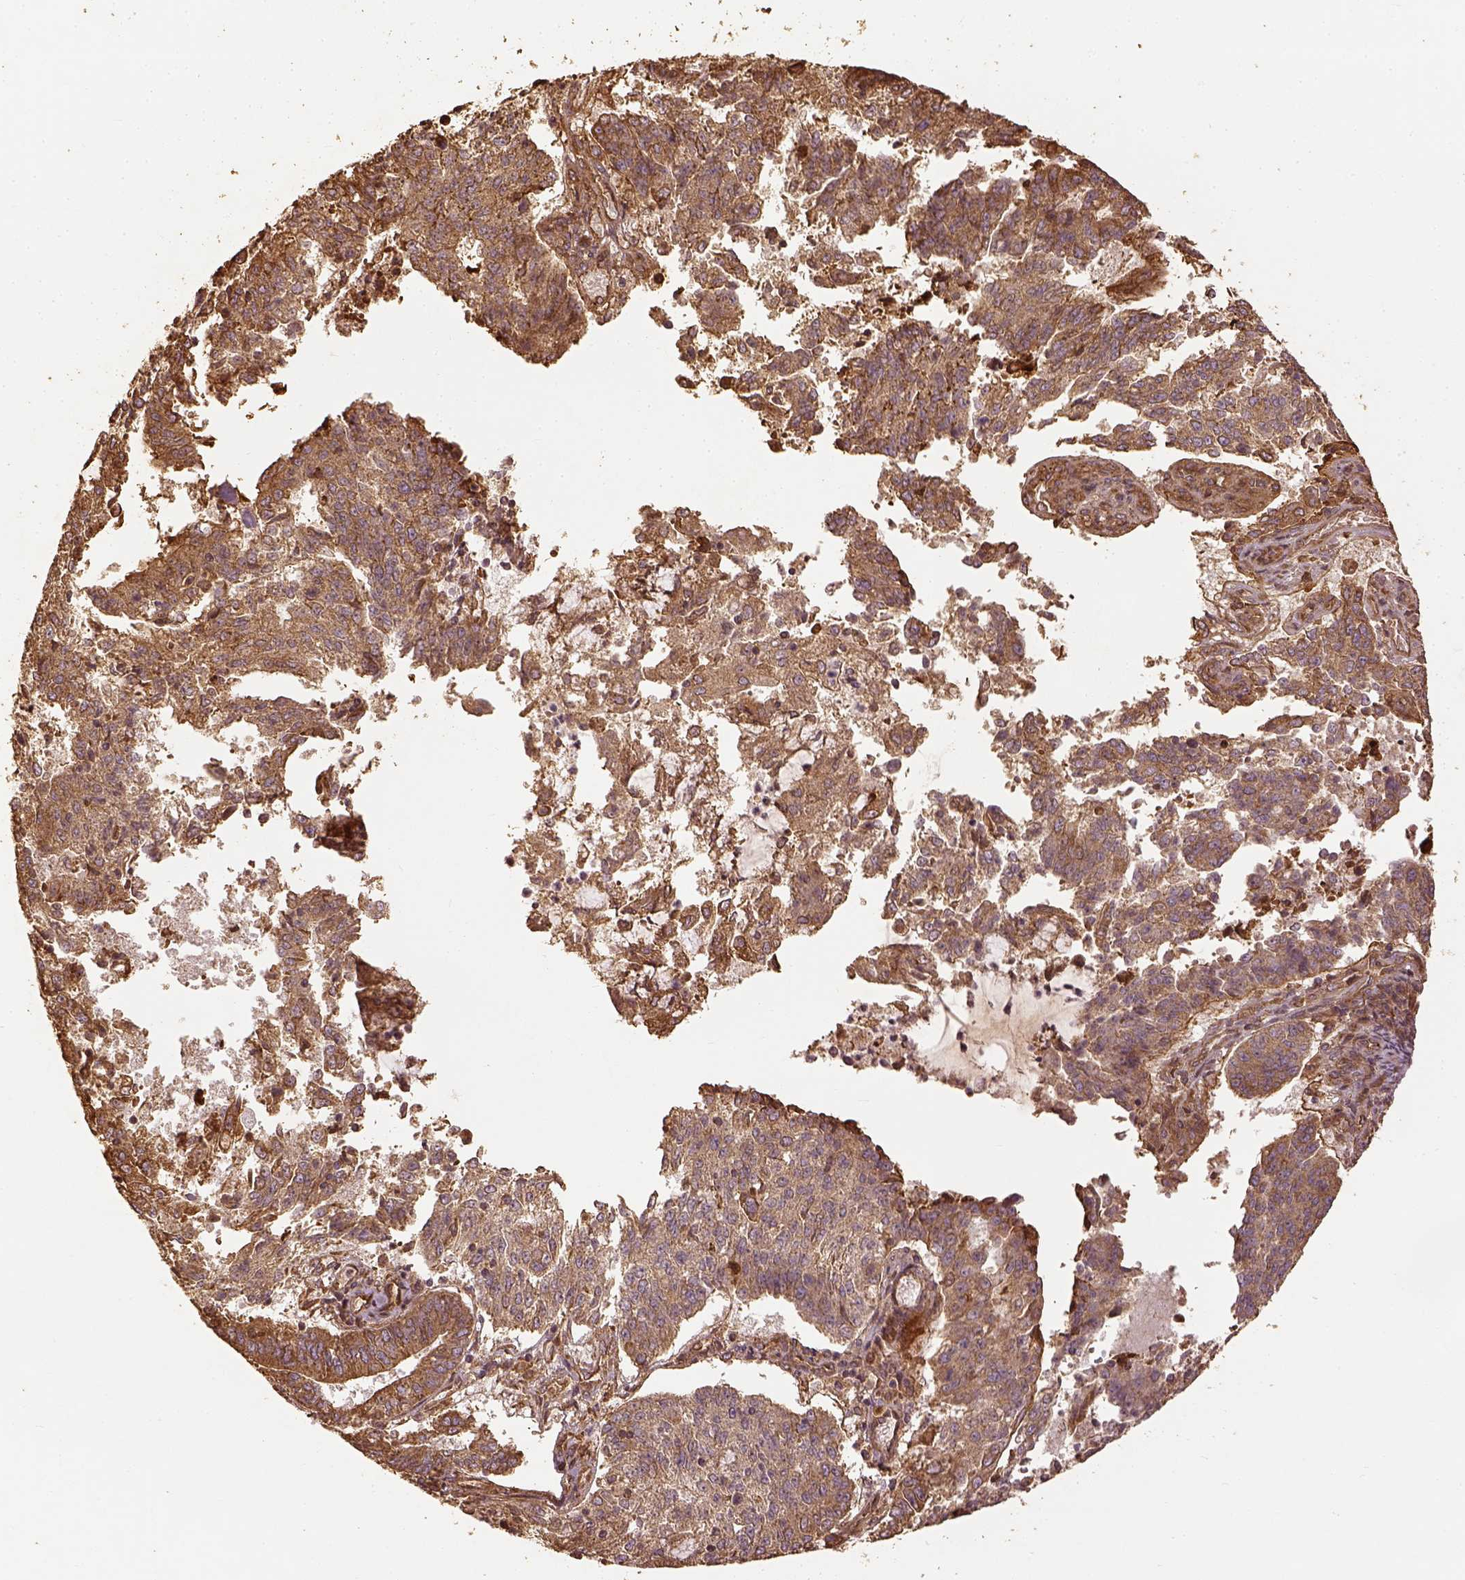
{"staining": {"intensity": "moderate", "quantity": "25%-75%", "location": "cytoplasmic/membranous"}, "tissue": "endometrial cancer", "cell_type": "Tumor cells", "image_type": "cancer", "snomed": [{"axis": "morphology", "description": "Adenocarcinoma, NOS"}, {"axis": "topography", "description": "Endometrium"}], "caption": "This is an image of immunohistochemistry staining of adenocarcinoma (endometrial), which shows moderate staining in the cytoplasmic/membranous of tumor cells.", "gene": "VEGFA", "patient": {"sex": "female", "age": 82}}